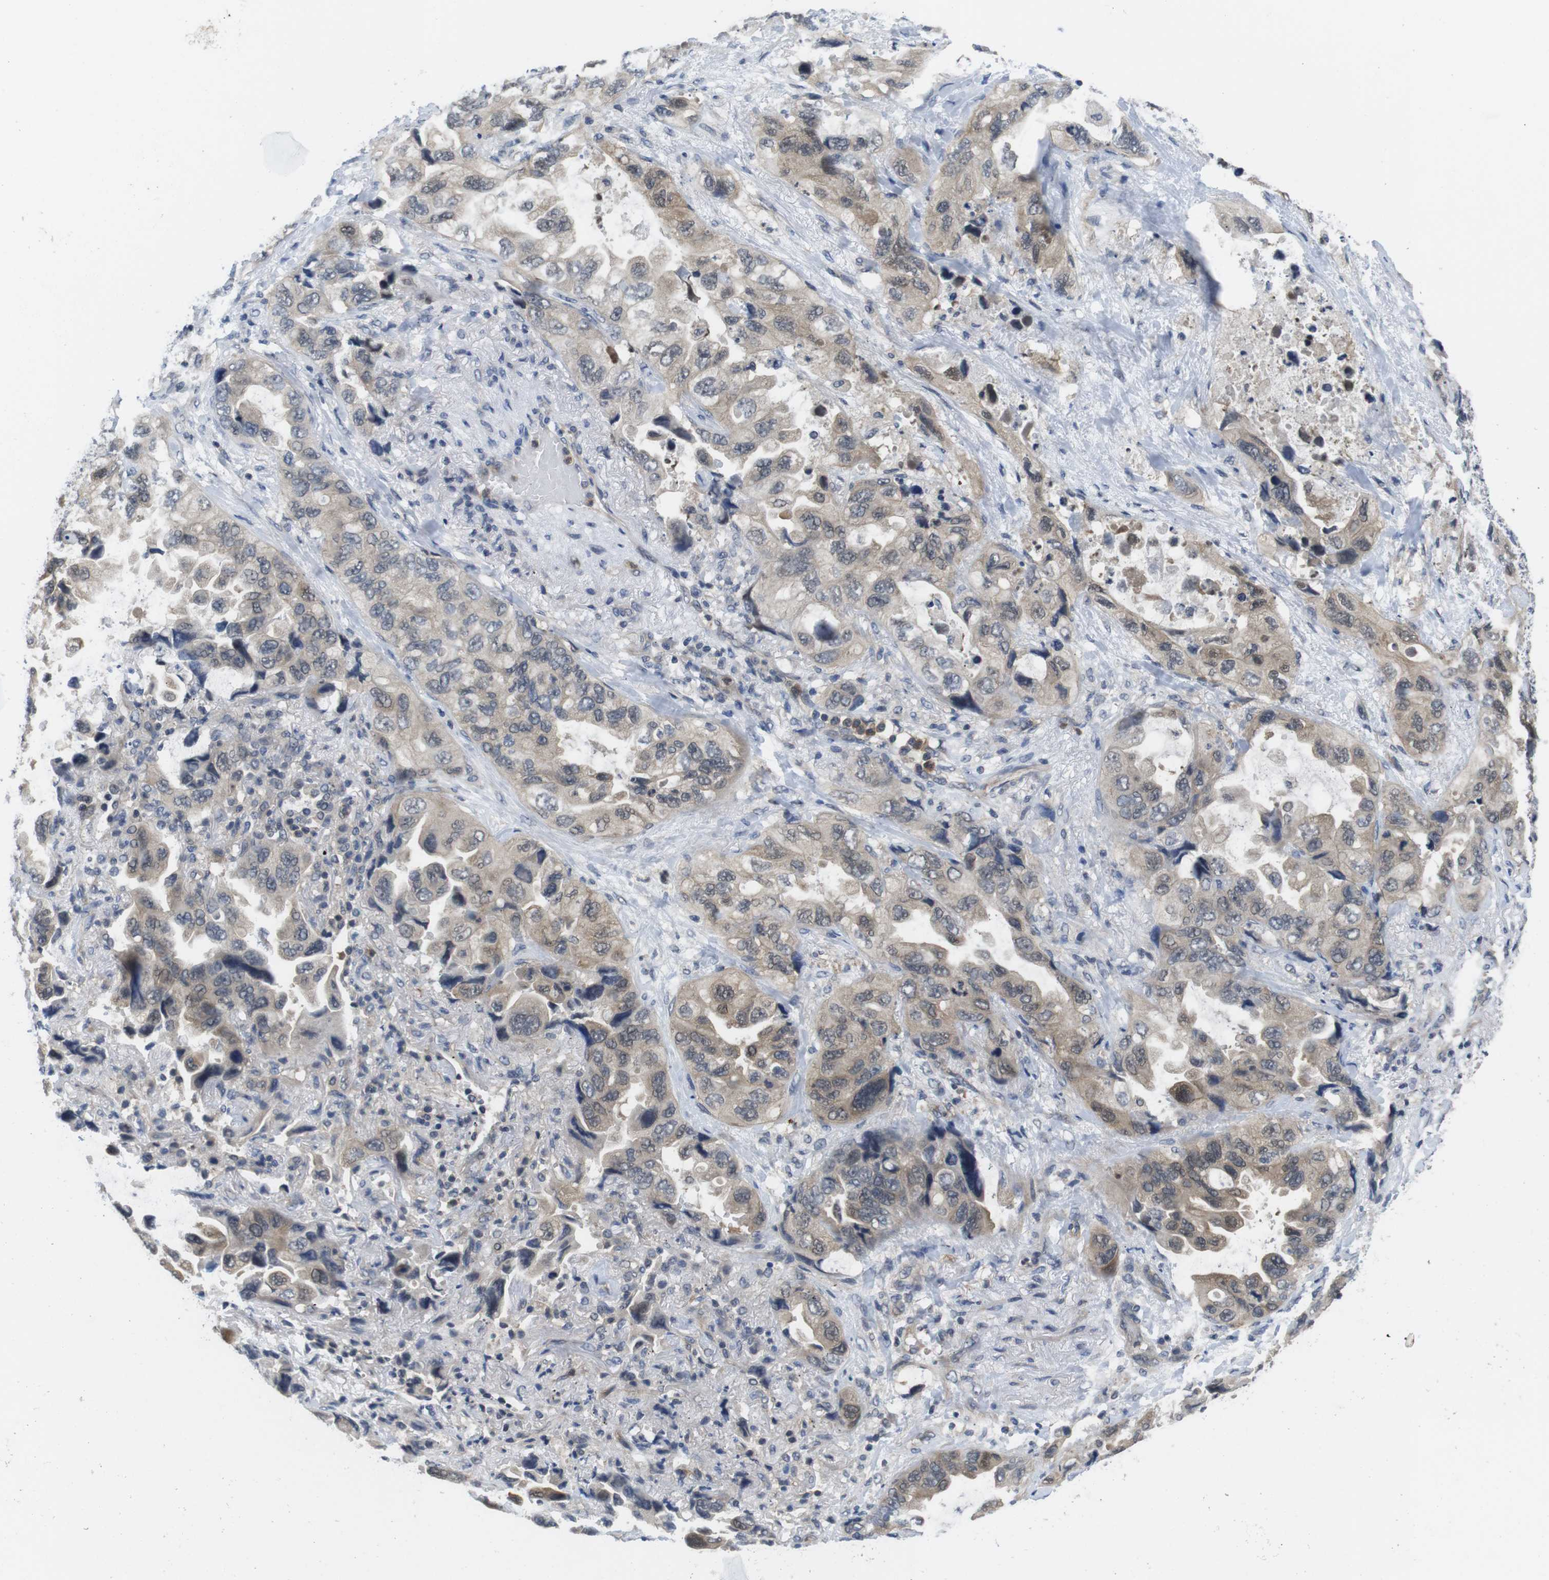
{"staining": {"intensity": "weak", "quantity": ">75%", "location": "cytoplasmic/membranous"}, "tissue": "lung cancer", "cell_type": "Tumor cells", "image_type": "cancer", "snomed": [{"axis": "morphology", "description": "Squamous cell carcinoma, NOS"}, {"axis": "topography", "description": "Lung"}], "caption": "Tumor cells reveal low levels of weak cytoplasmic/membranous positivity in approximately >75% of cells in lung squamous cell carcinoma. The protein is shown in brown color, while the nuclei are stained blue.", "gene": "FADD", "patient": {"sex": "female", "age": 73}}